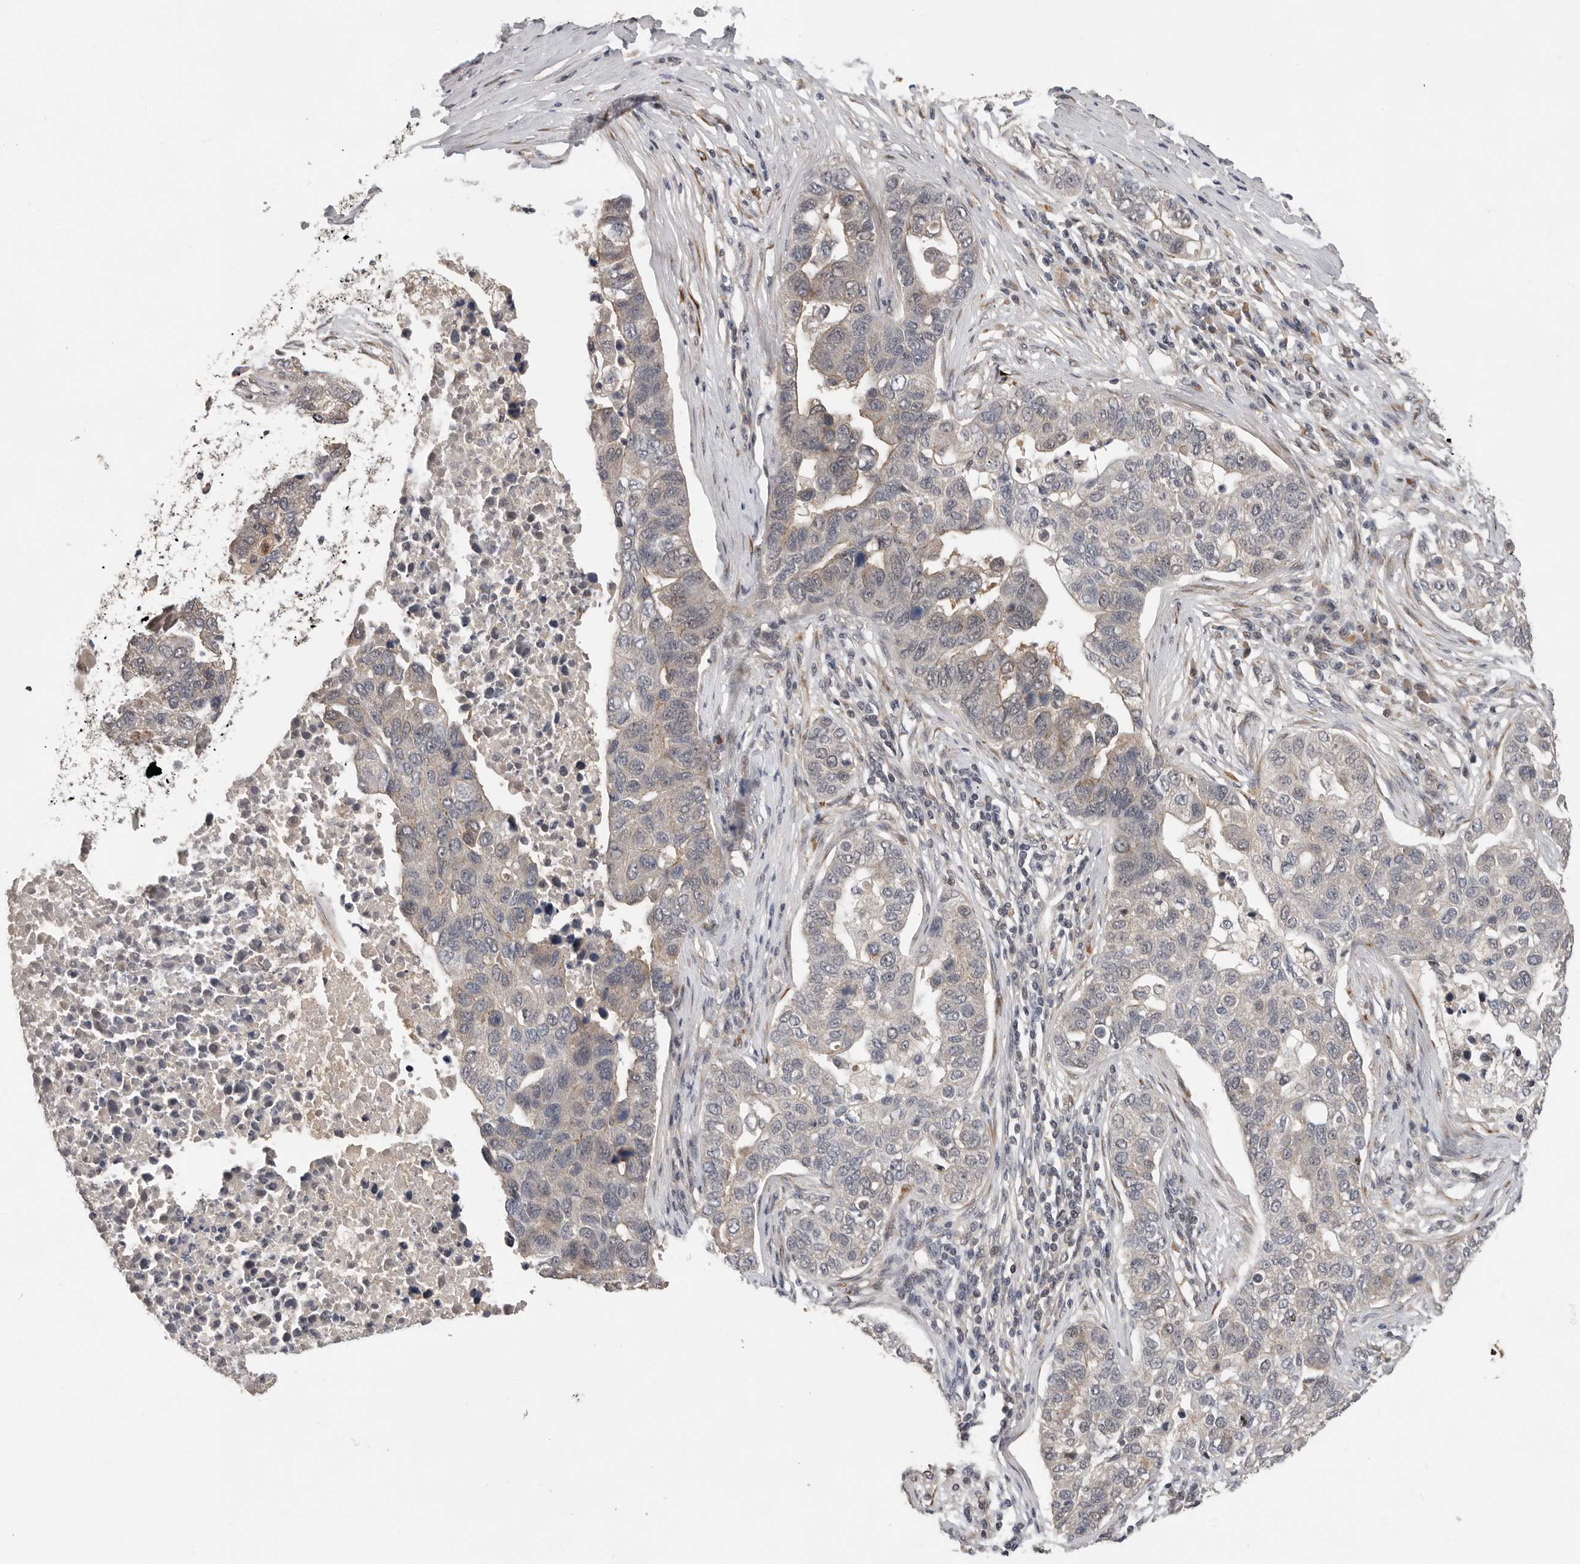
{"staining": {"intensity": "weak", "quantity": "<25%", "location": "nuclear"}, "tissue": "pancreatic cancer", "cell_type": "Tumor cells", "image_type": "cancer", "snomed": [{"axis": "morphology", "description": "Adenocarcinoma, NOS"}, {"axis": "topography", "description": "Pancreas"}], "caption": "This photomicrograph is of pancreatic cancer stained with IHC to label a protein in brown with the nuclei are counter-stained blue. There is no expression in tumor cells. (DAB immunohistochemistry with hematoxylin counter stain).", "gene": "HENMT1", "patient": {"sex": "female", "age": 61}}